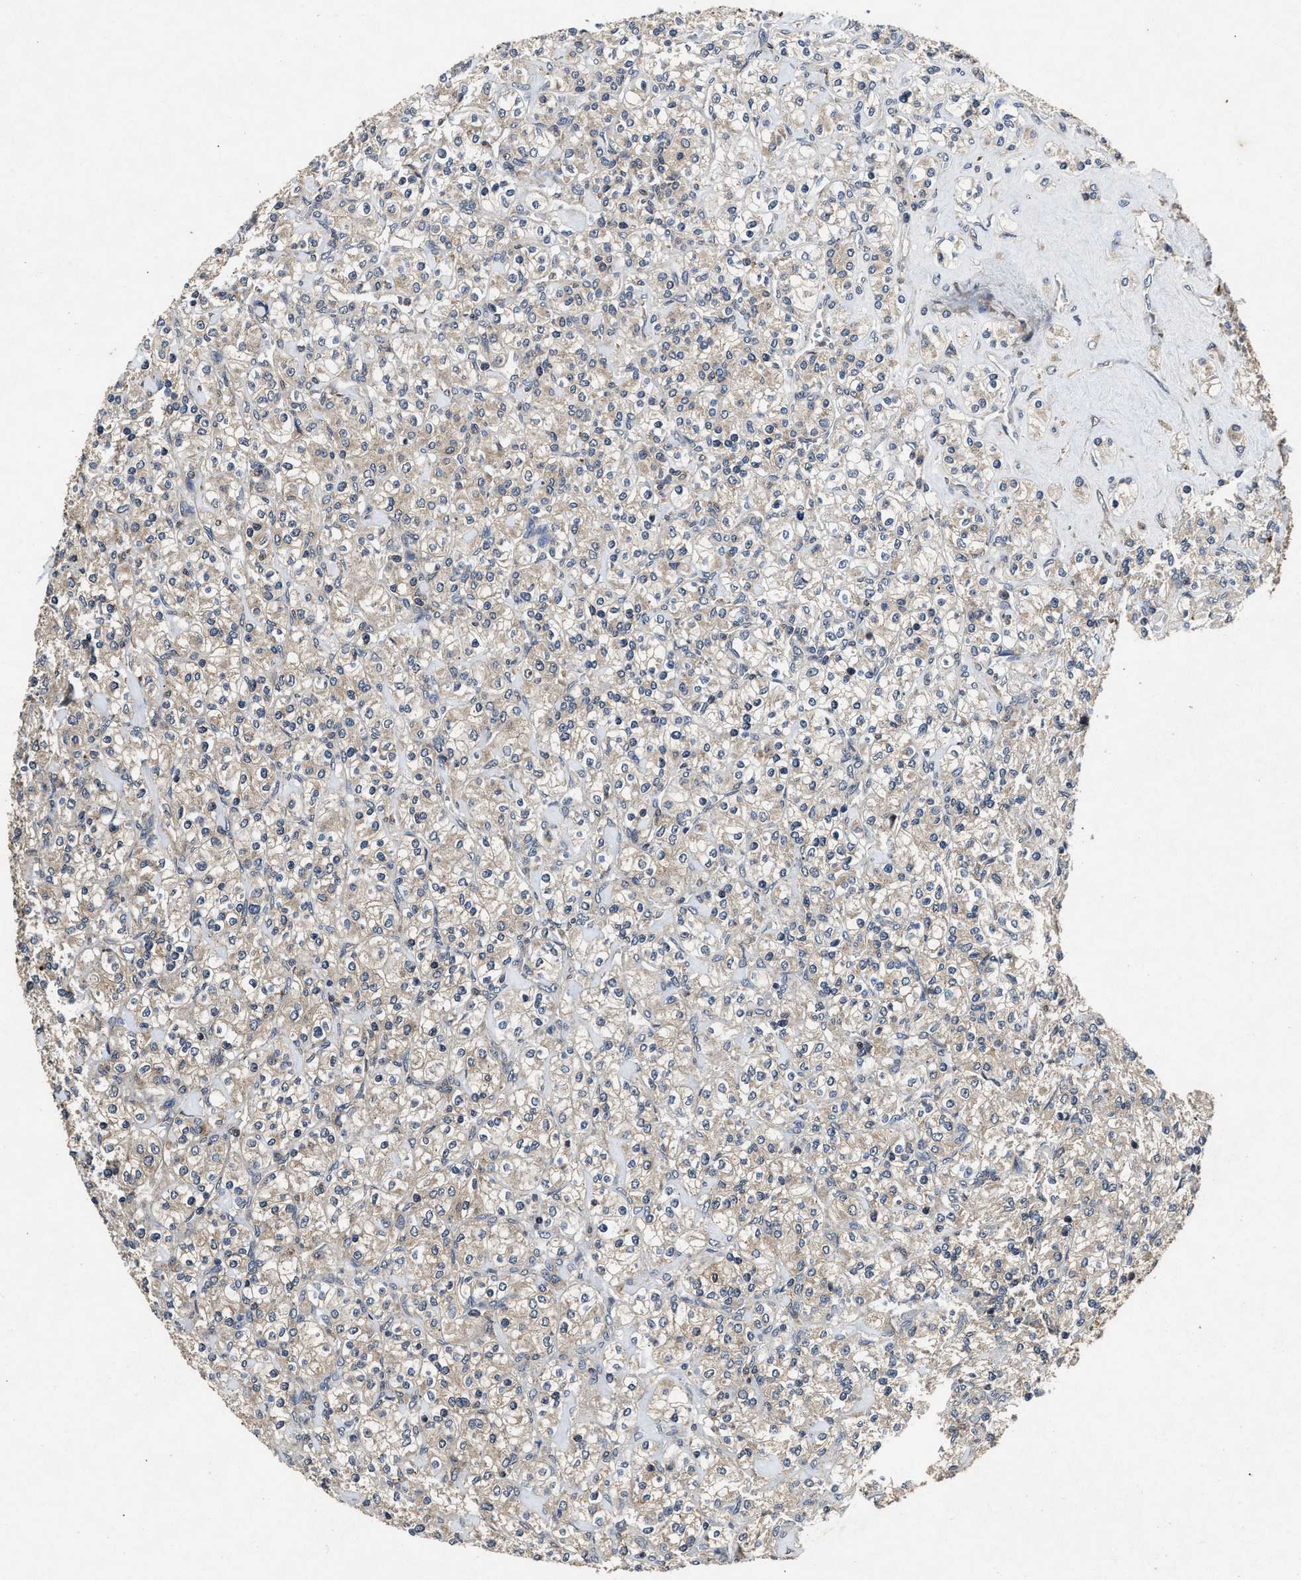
{"staining": {"intensity": "weak", "quantity": "<25%", "location": "cytoplasmic/membranous"}, "tissue": "renal cancer", "cell_type": "Tumor cells", "image_type": "cancer", "snomed": [{"axis": "morphology", "description": "Adenocarcinoma, NOS"}, {"axis": "topography", "description": "Kidney"}], "caption": "Human renal adenocarcinoma stained for a protein using IHC shows no staining in tumor cells.", "gene": "PDAP1", "patient": {"sex": "male", "age": 77}}